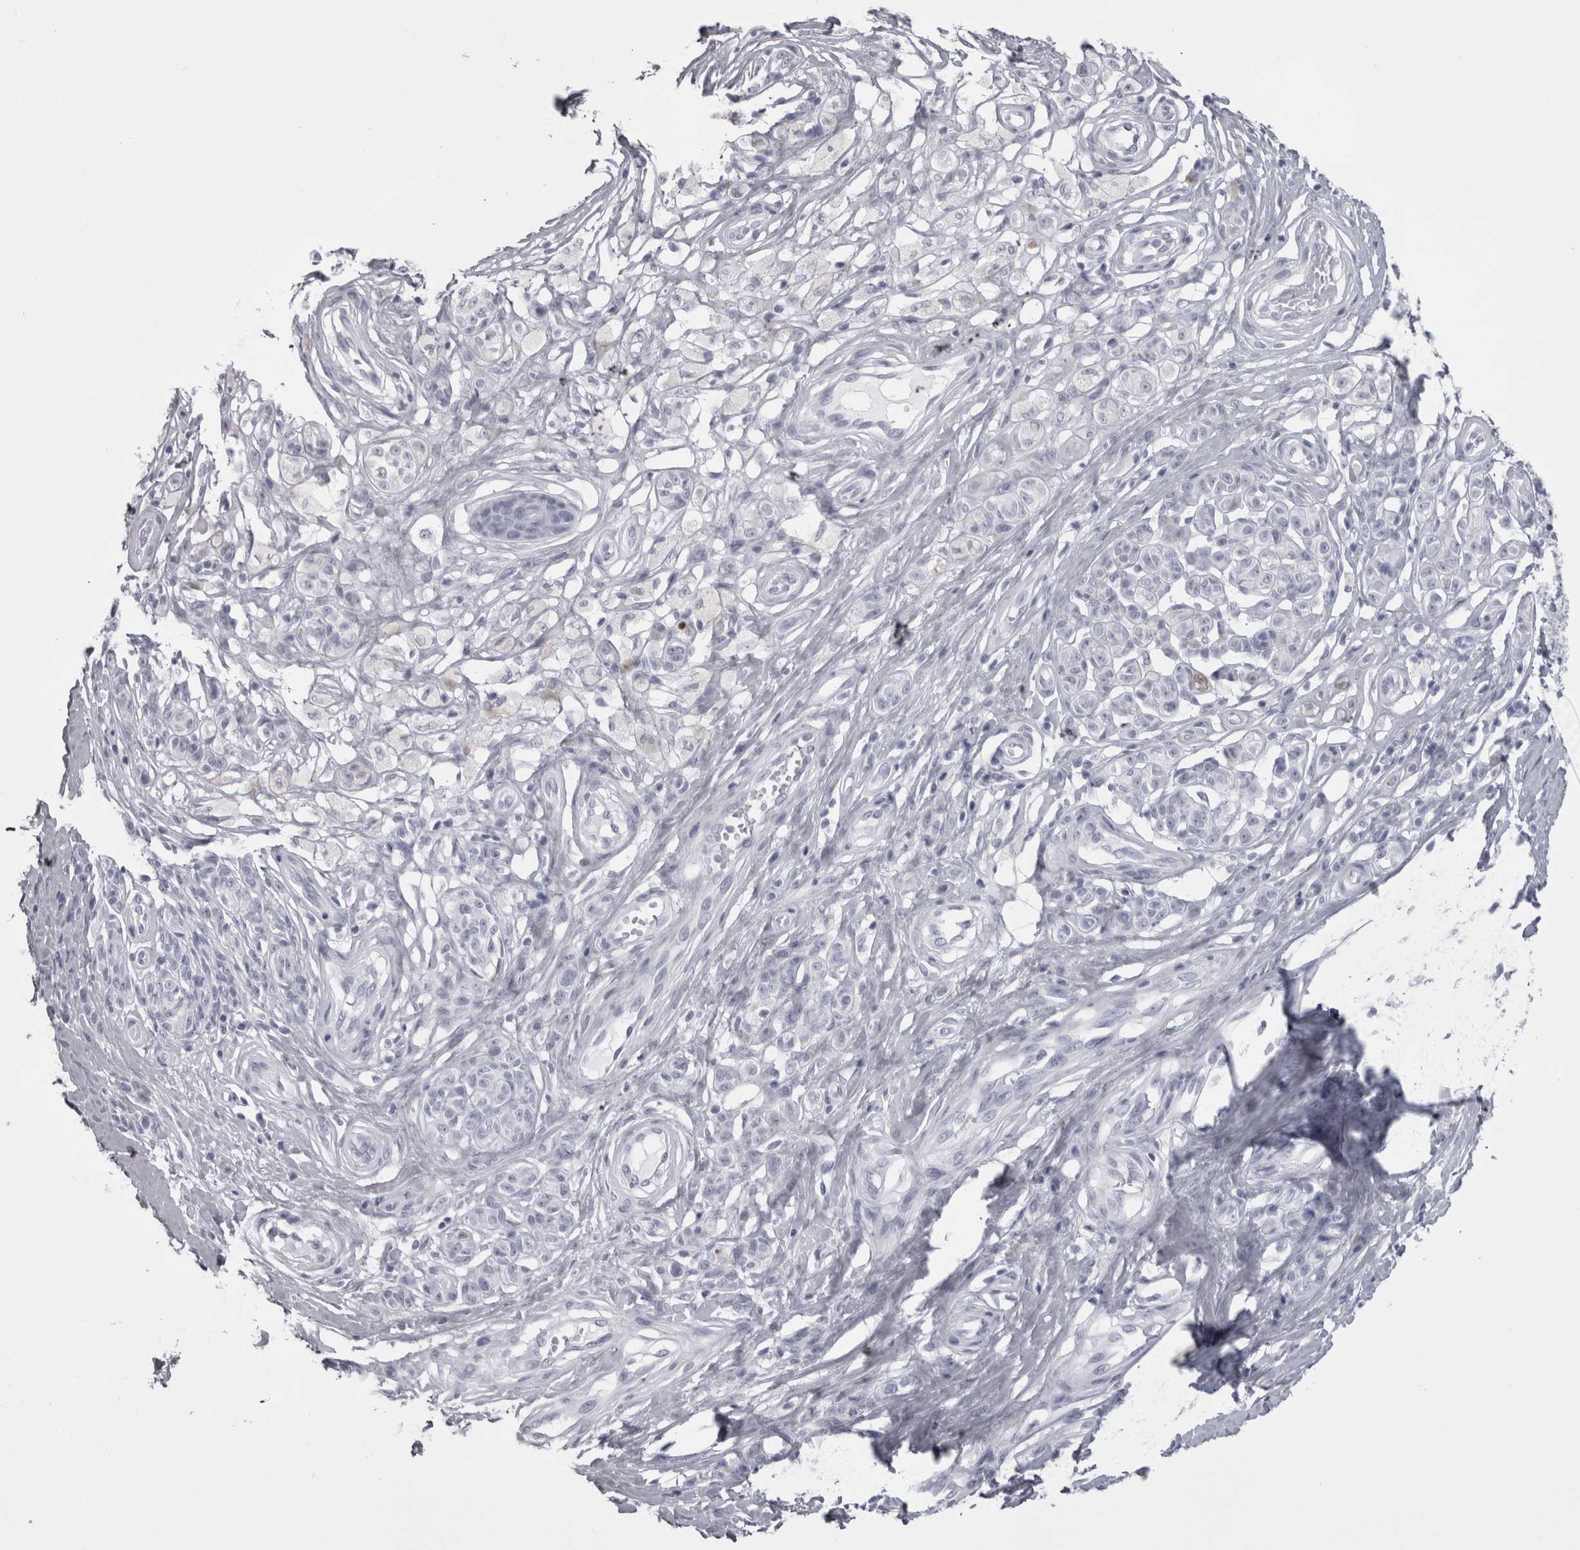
{"staining": {"intensity": "negative", "quantity": "none", "location": "none"}, "tissue": "melanoma", "cell_type": "Tumor cells", "image_type": "cancer", "snomed": [{"axis": "morphology", "description": "Malignant melanoma, NOS"}, {"axis": "topography", "description": "Skin"}], "caption": "Protein analysis of melanoma demonstrates no significant expression in tumor cells.", "gene": "SKAP1", "patient": {"sex": "female", "age": 64}}